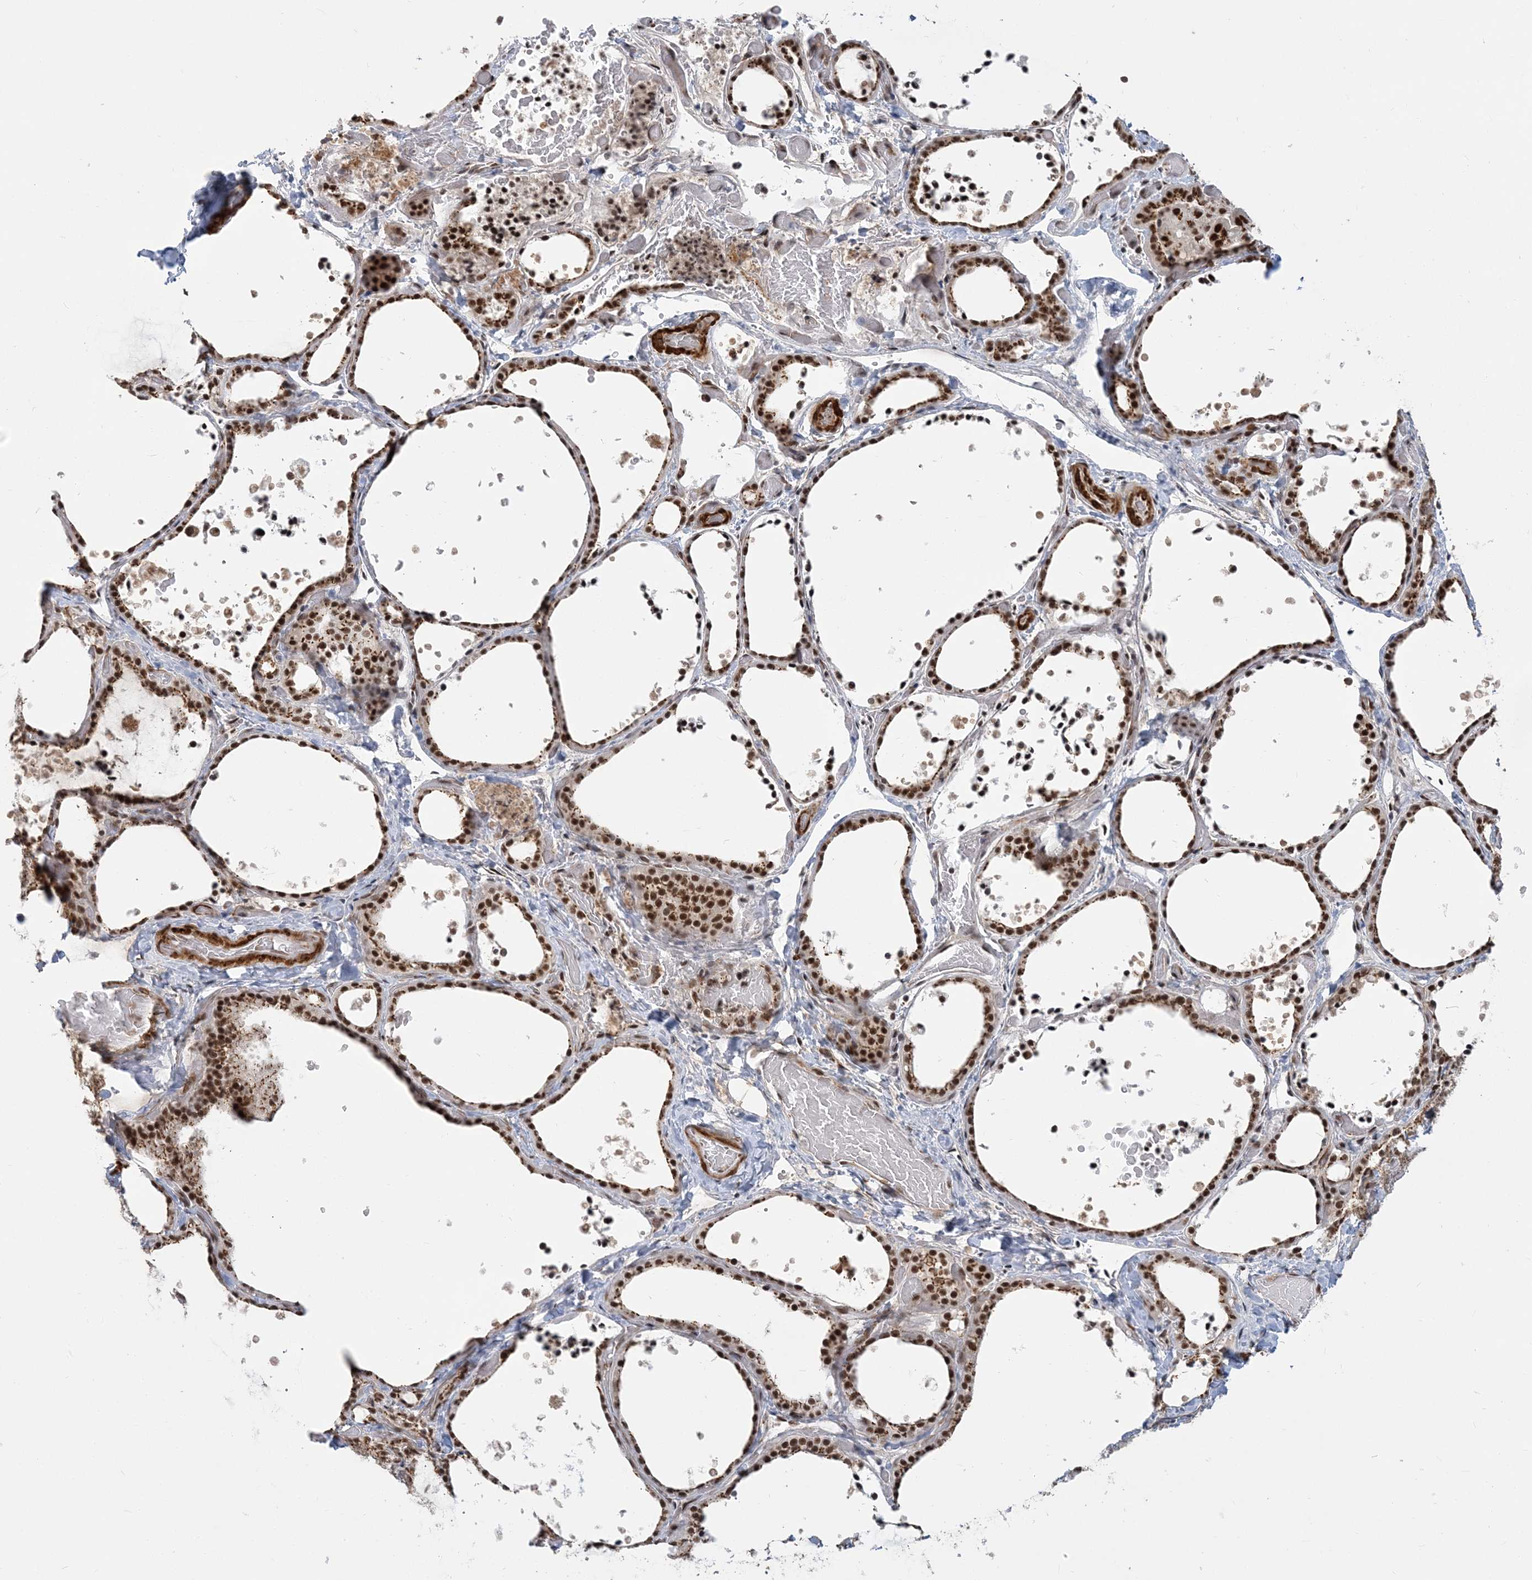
{"staining": {"intensity": "strong", "quantity": ">75%", "location": "cytoplasmic/membranous,nuclear"}, "tissue": "thyroid gland", "cell_type": "Glandular cells", "image_type": "normal", "snomed": [{"axis": "morphology", "description": "Normal tissue, NOS"}, {"axis": "topography", "description": "Thyroid gland"}], "caption": "Brown immunohistochemical staining in unremarkable thyroid gland shows strong cytoplasmic/membranous,nuclear positivity in approximately >75% of glandular cells.", "gene": "PLRG1", "patient": {"sex": "female", "age": 44}}